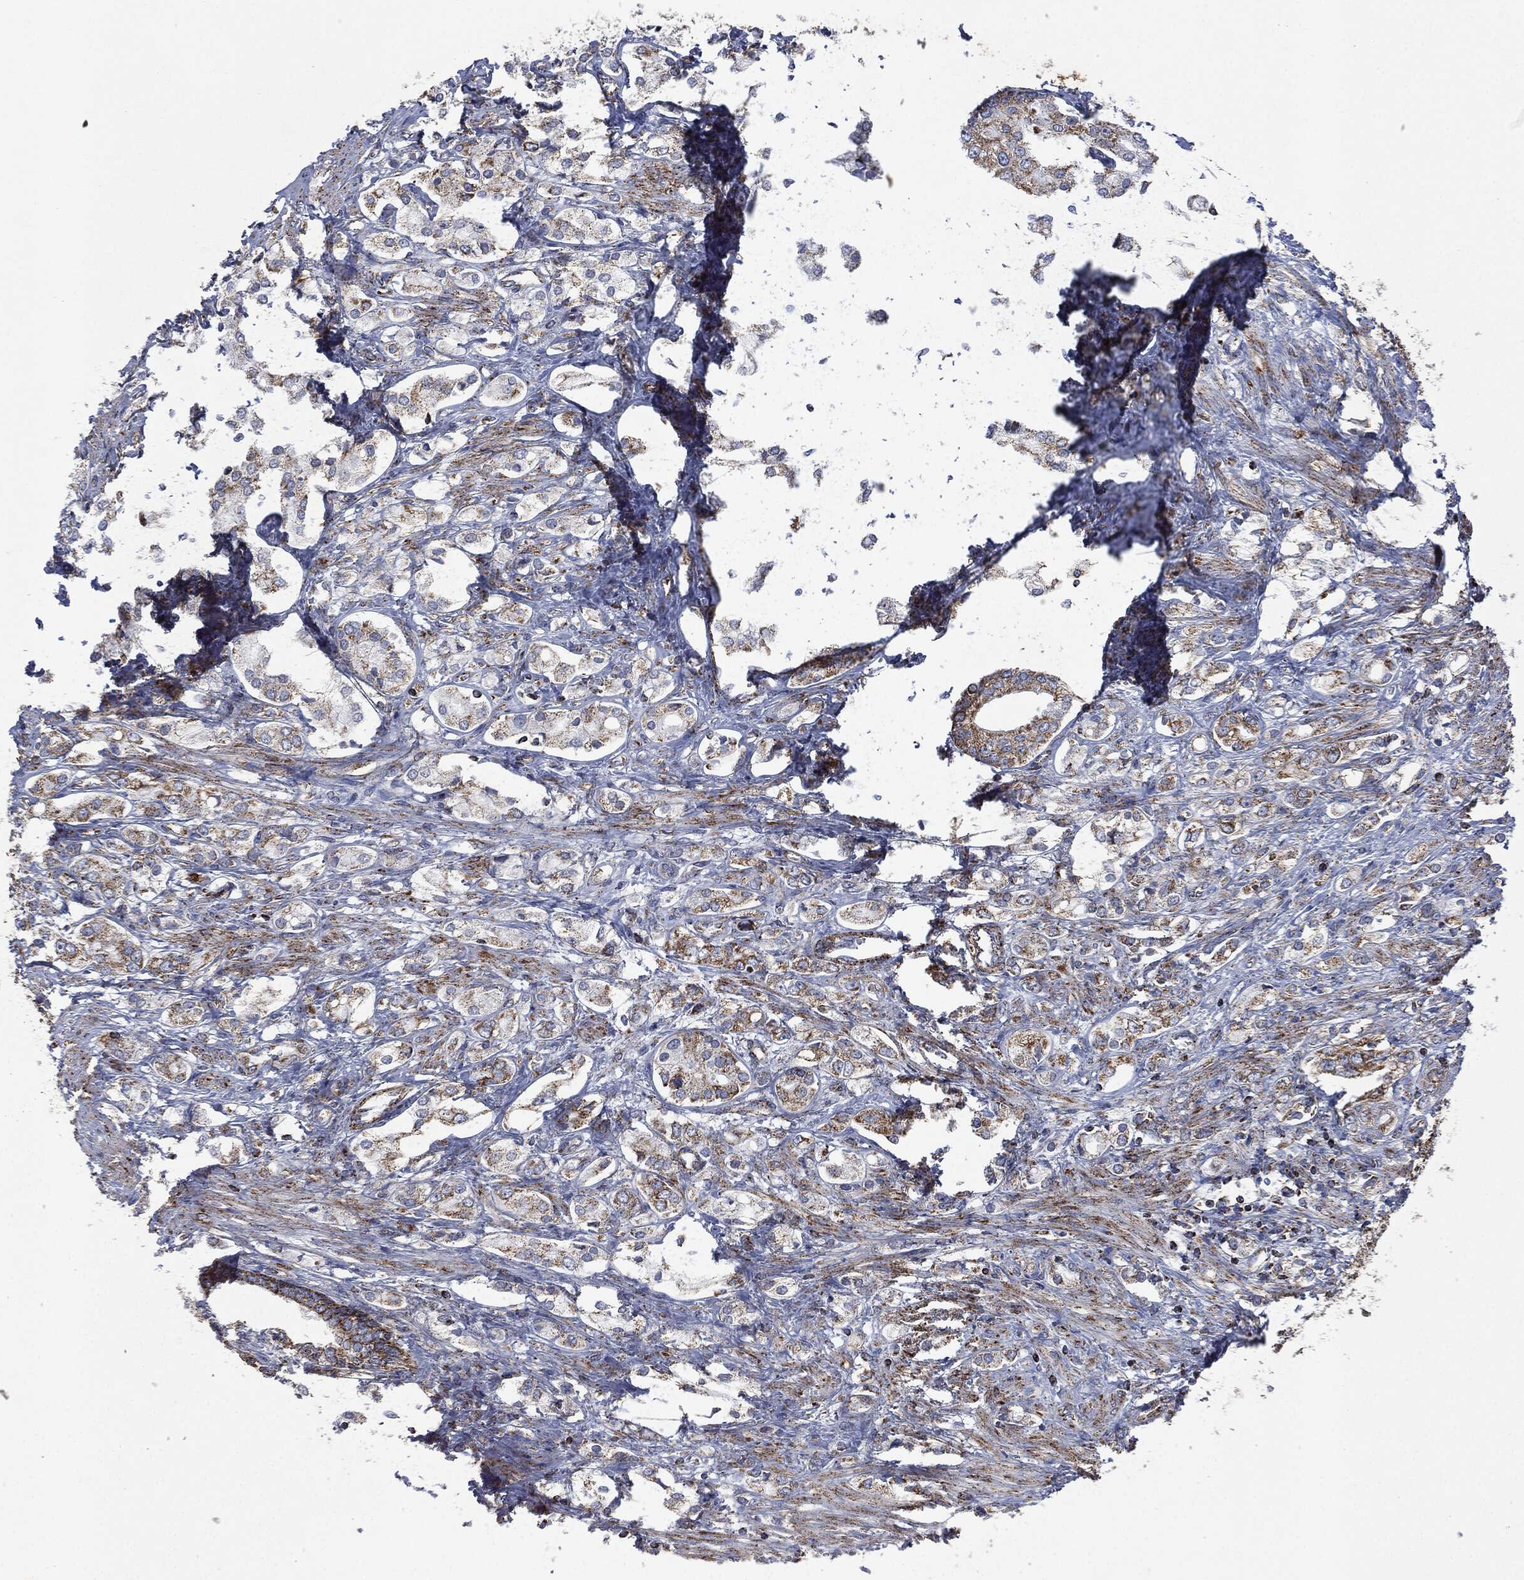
{"staining": {"intensity": "moderate", "quantity": ">75%", "location": "cytoplasmic/membranous"}, "tissue": "prostate cancer", "cell_type": "Tumor cells", "image_type": "cancer", "snomed": [{"axis": "morphology", "description": "Adenocarcinoma, NOS"}, {"axis": "topography", "description": "Prostate and seminal vesicle, NOS"}, {"axis": "topography", "description": "Prostate"}], "caption": "Immunohistochemistry micrograph of neoplastic tissue: human prostate cancer stained using immunohistochemistry (IHC) displays medium levels of moderate protein expression localized specifically in the cytoplasmic/membranous of tumor cells, appearing as a cytoplasmic/membranous brown color.", "gene": "RYK", "patient": {"sex": "male", "age": 67}}